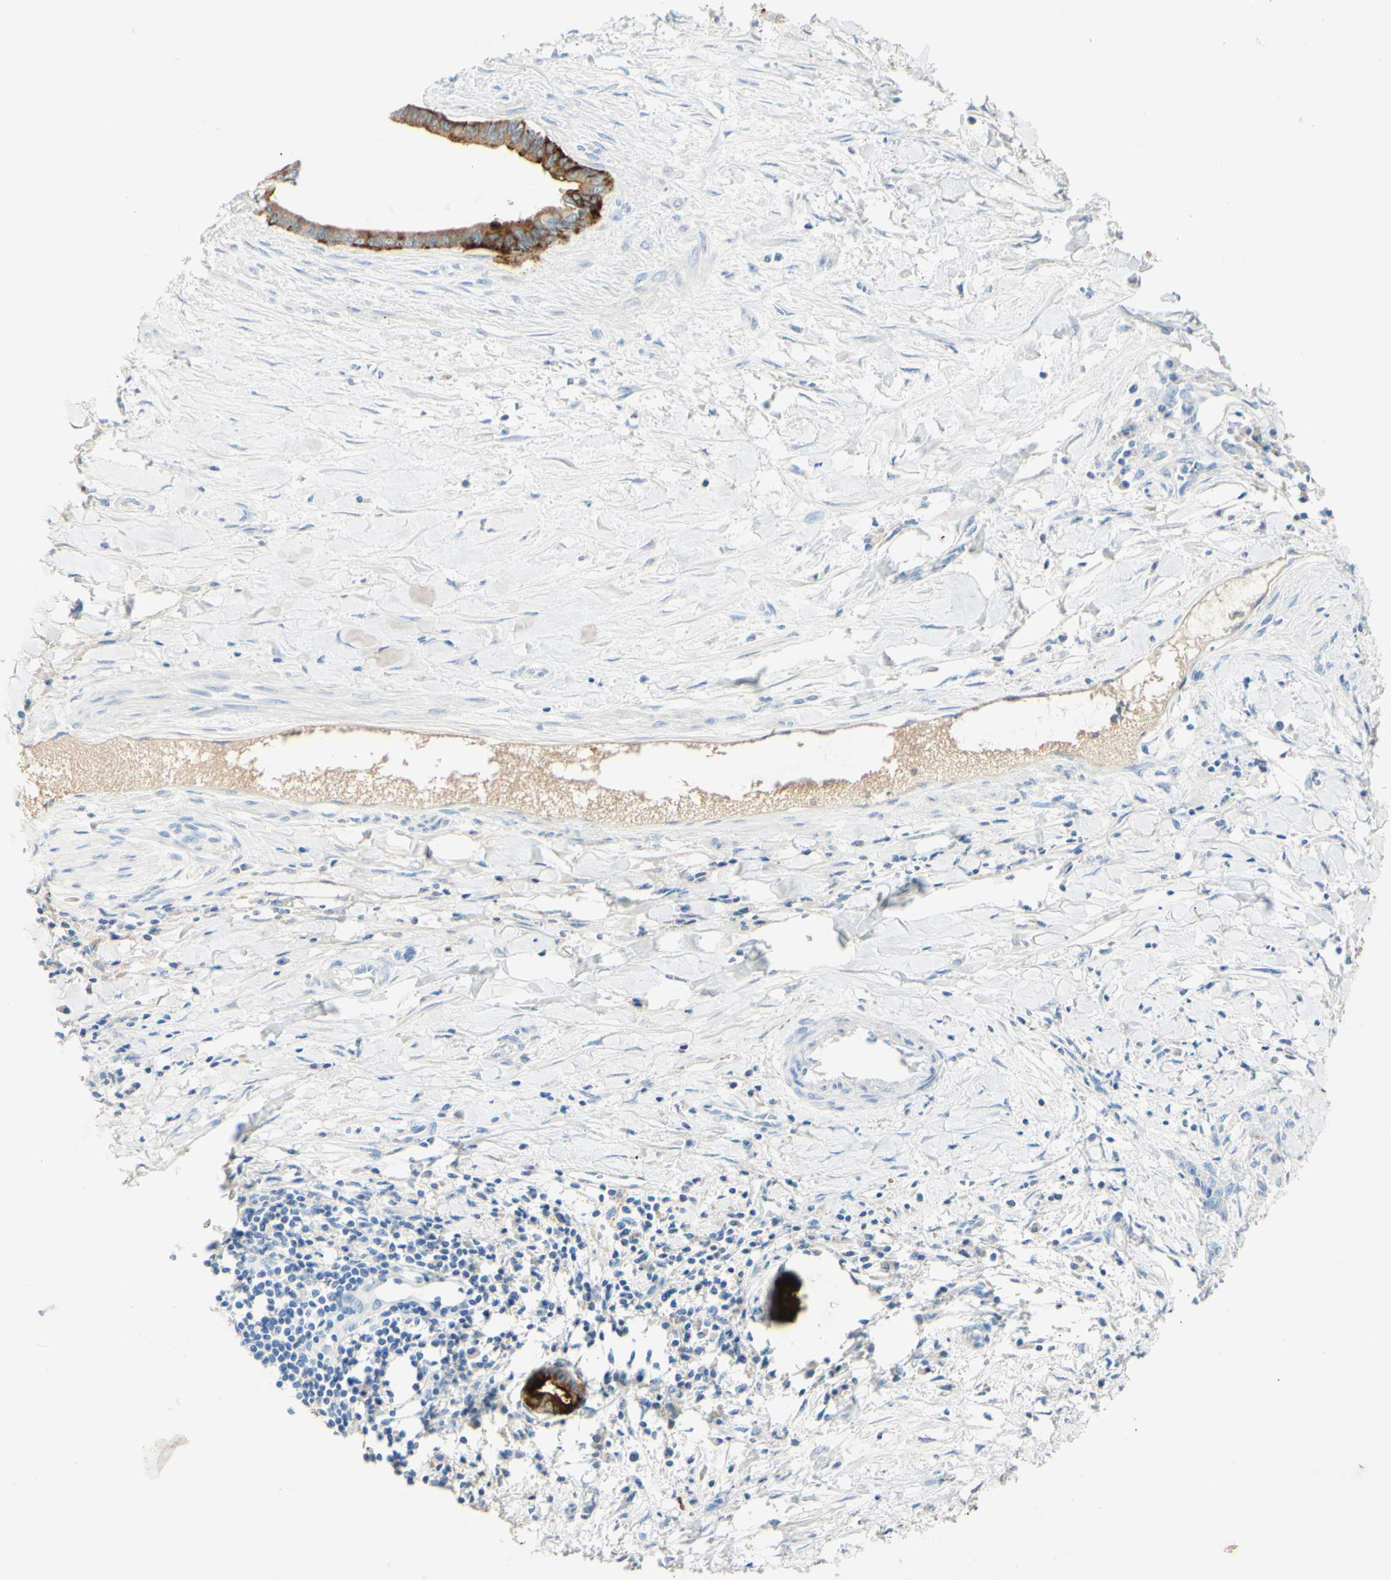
{"staining": {"intensity": "strong", "quantity": ">75%", "location": "cytoplasmic/membranous"}, "tissue": "liver cancer", "cell_type": "Tumor cells", "image_type": "cancer", "snomed": [{"axis": "morphology", "description": "Cholangiocarcinoma"}, {"axis": "topography", "description": "Liver"}], "caption": "A micrograph showing strong cytoplasmic/membranous staining in approximately >75% of tumor cells in liver cancer, as visualized by brown immunohistochemical staining.", "gene": "PIGR", "patient": {"sex": "female", "age": 65}}